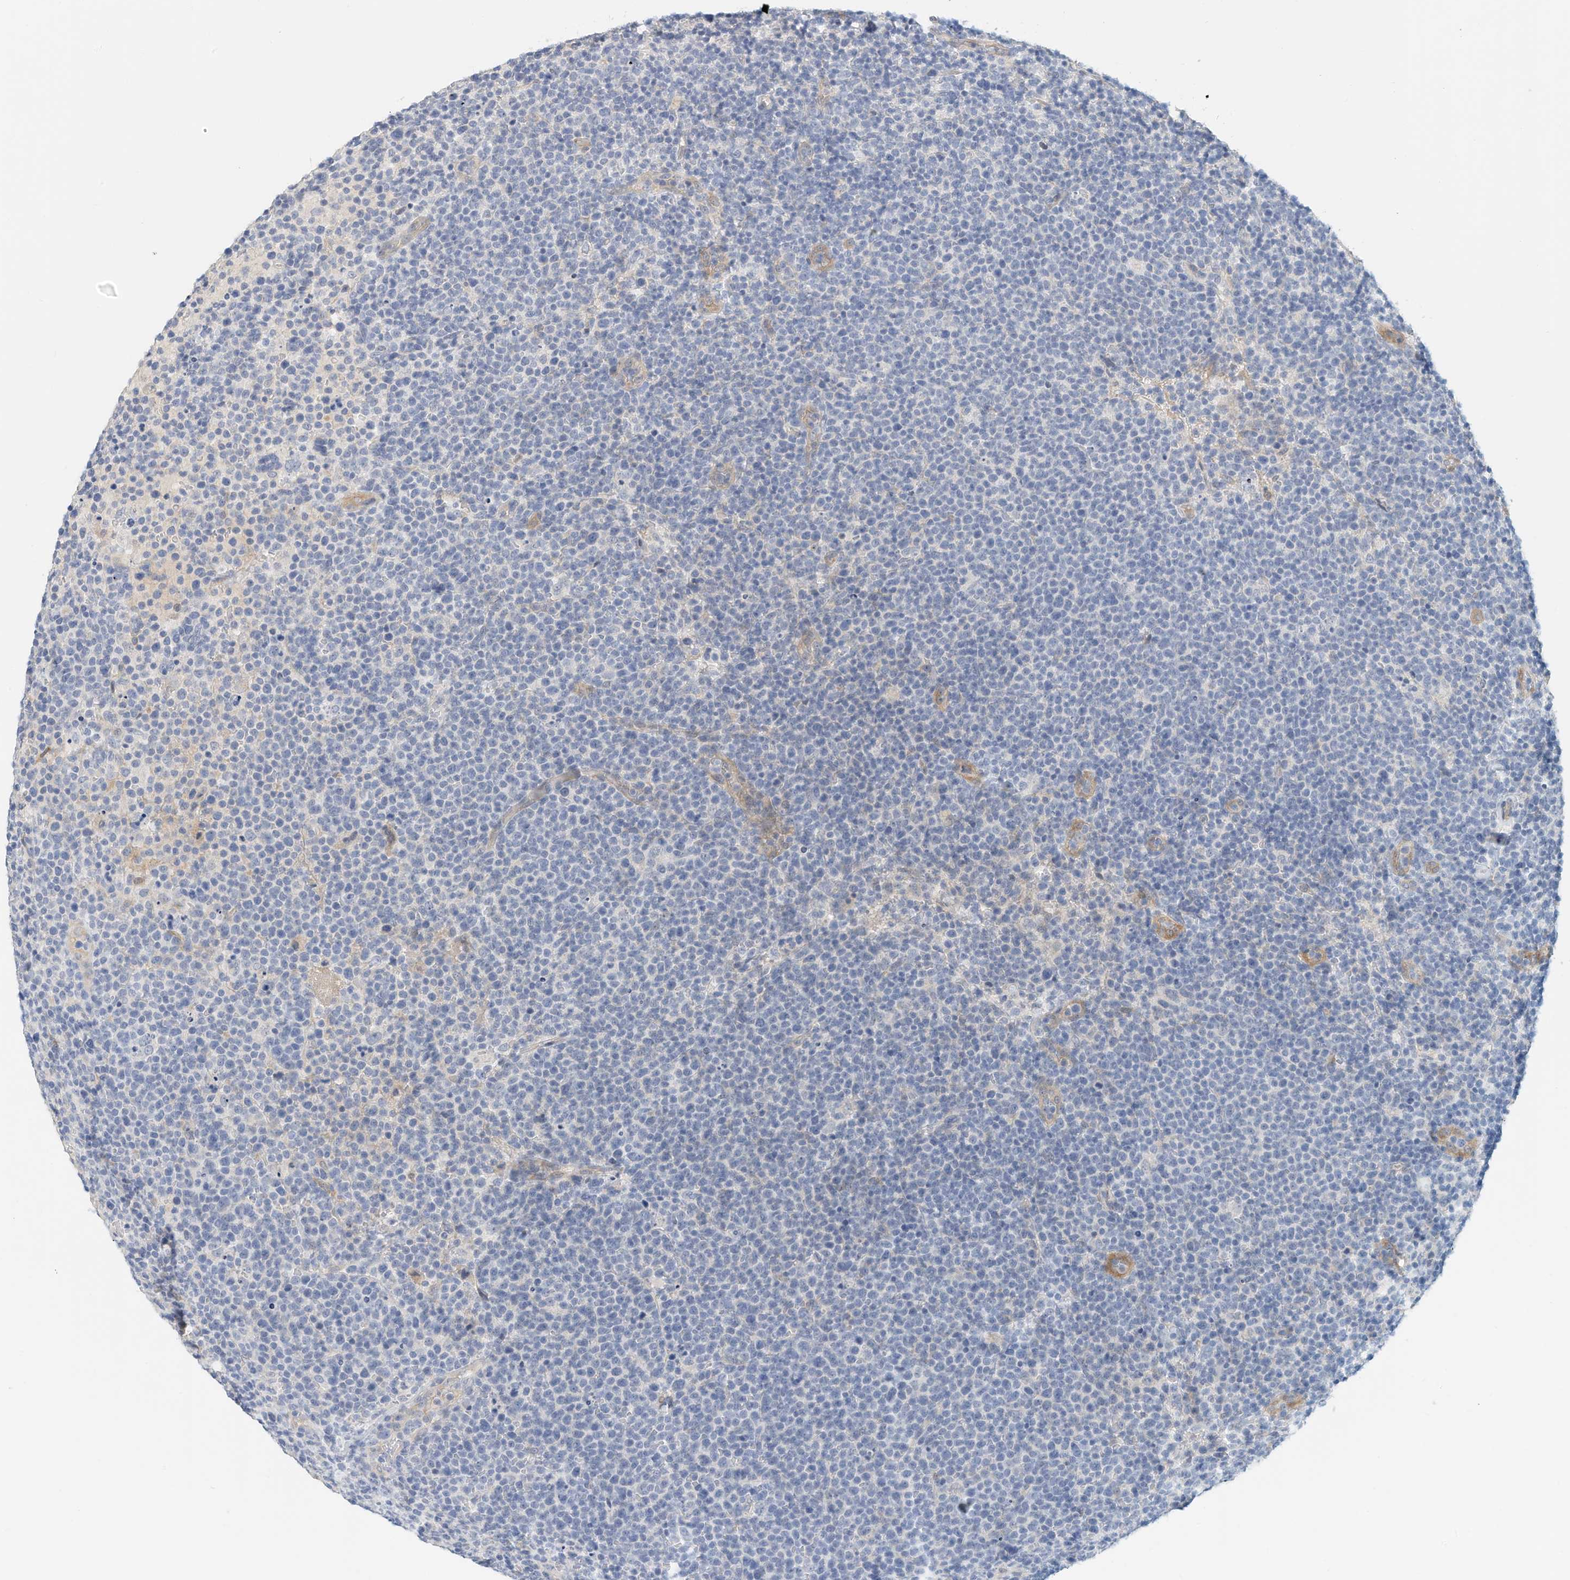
{"staining": {"intensity": "negative", "quantity": "none", "location": "none"}, "tissue": "lymphoma", "cell_type": "Tumor cells", "image_type": "cancer", "snomed": [{"axis": "morphology", "description": "Malignant lymphoma, non-Hodgkin's type, High grade"}, {"axis": "topography", "description": "Lymph node"}], "caption": "Tumor cells are negative for brown protein staining in lymphoma.", "gene": "ARHGAP28", "patient": {"sex": "male", "age": 61}}